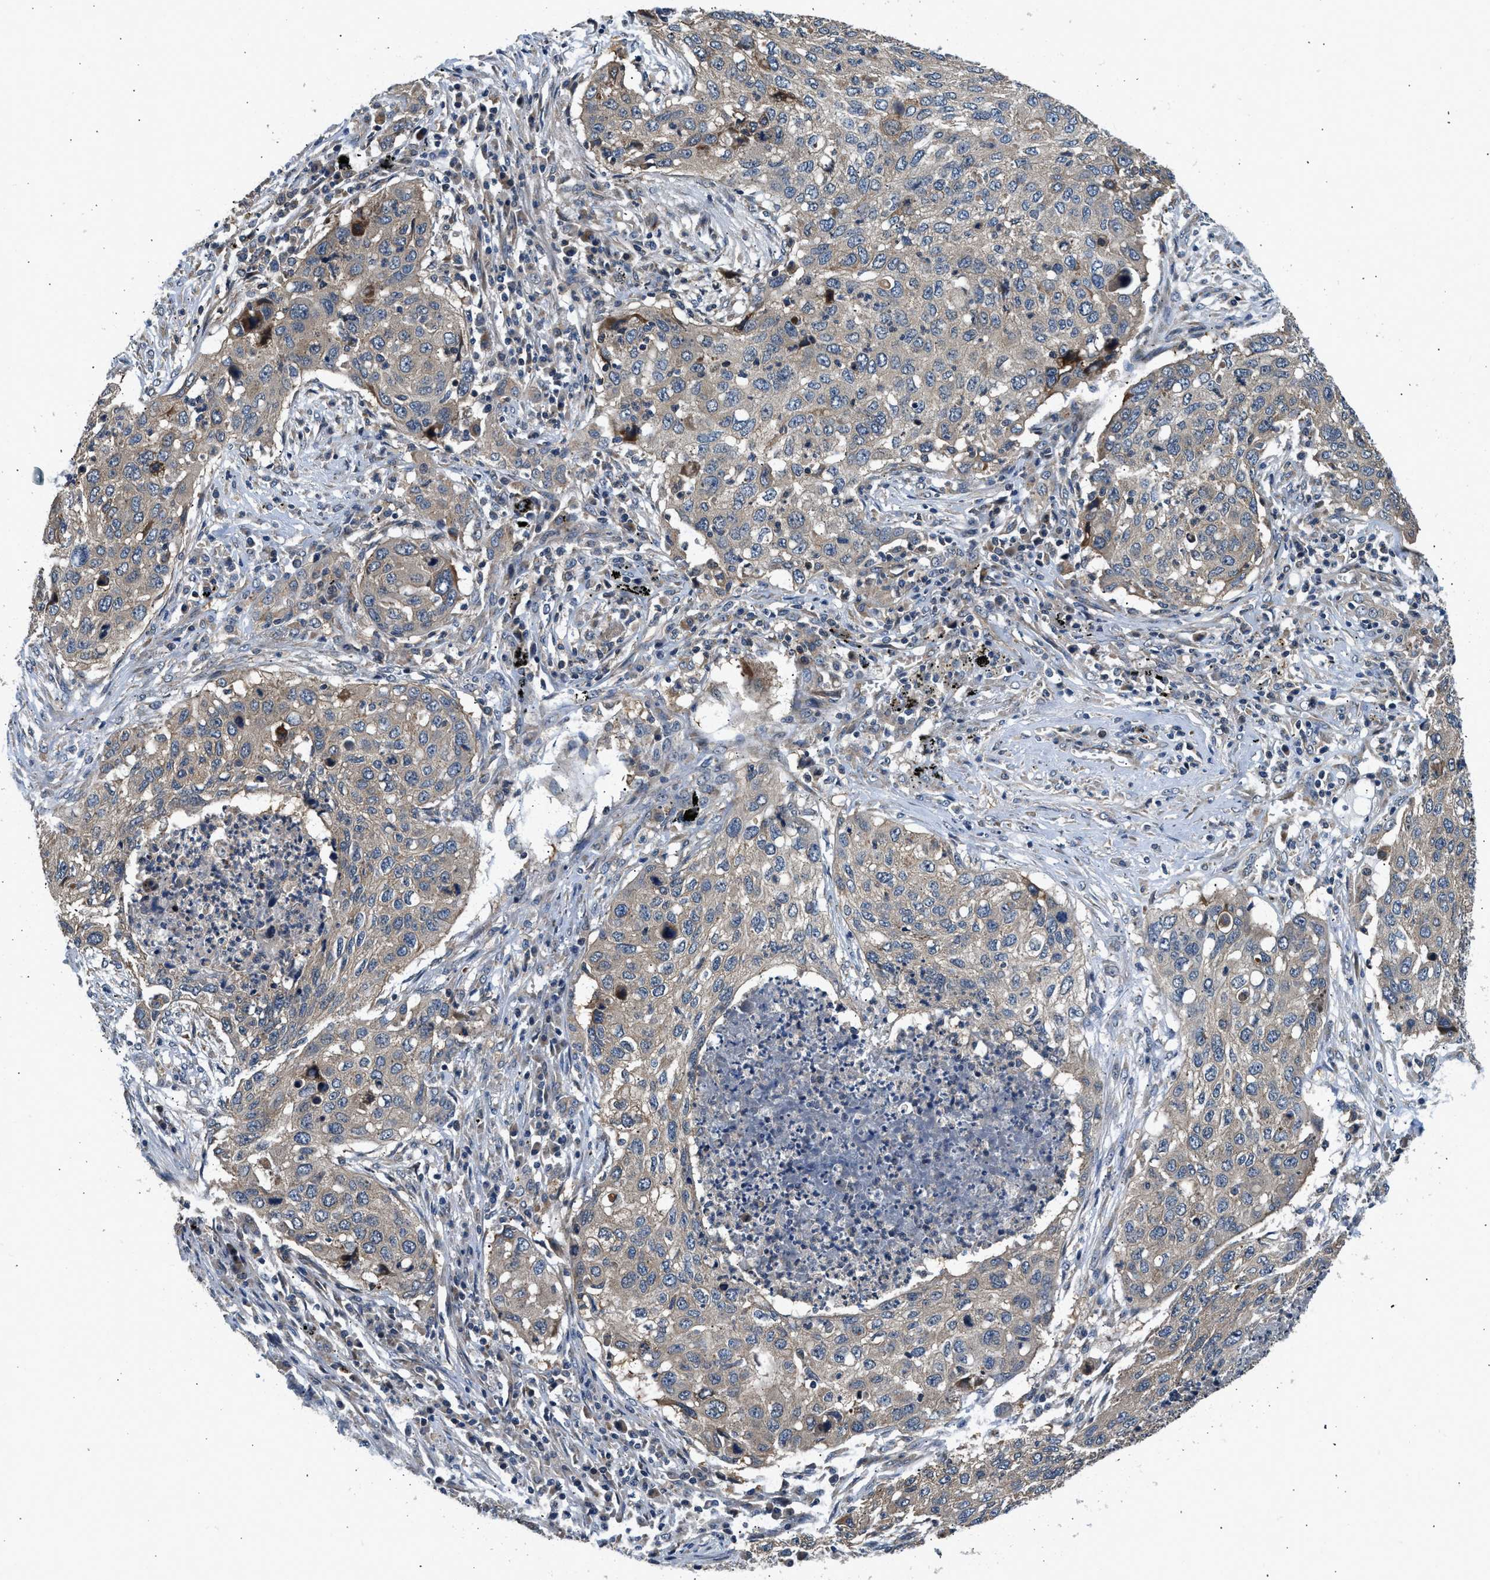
{"staining": {"intensity": "weak", "quantity": "25%-75%", "location": "cytoplasmic/membranous"}, "tissue": "lung cancer", "cell_type": "Tumor cells", "image_type": "cancer", "snomed": [{"axis": "morphology", "description": "Squamous cell carcinoma, NOS"}, {"axis": "topography", "description": "Lung"}], "caption": "Immunohistochemistry (IHC) image of human lung cancer stained for a protein (brown), which demonstrates low levels of weak cytoplasmic/membranous positivity in approximately 25%-75% of tumor cells.", "gene": "IL3RA", "patient": {"sex": "female", "age": 63}}